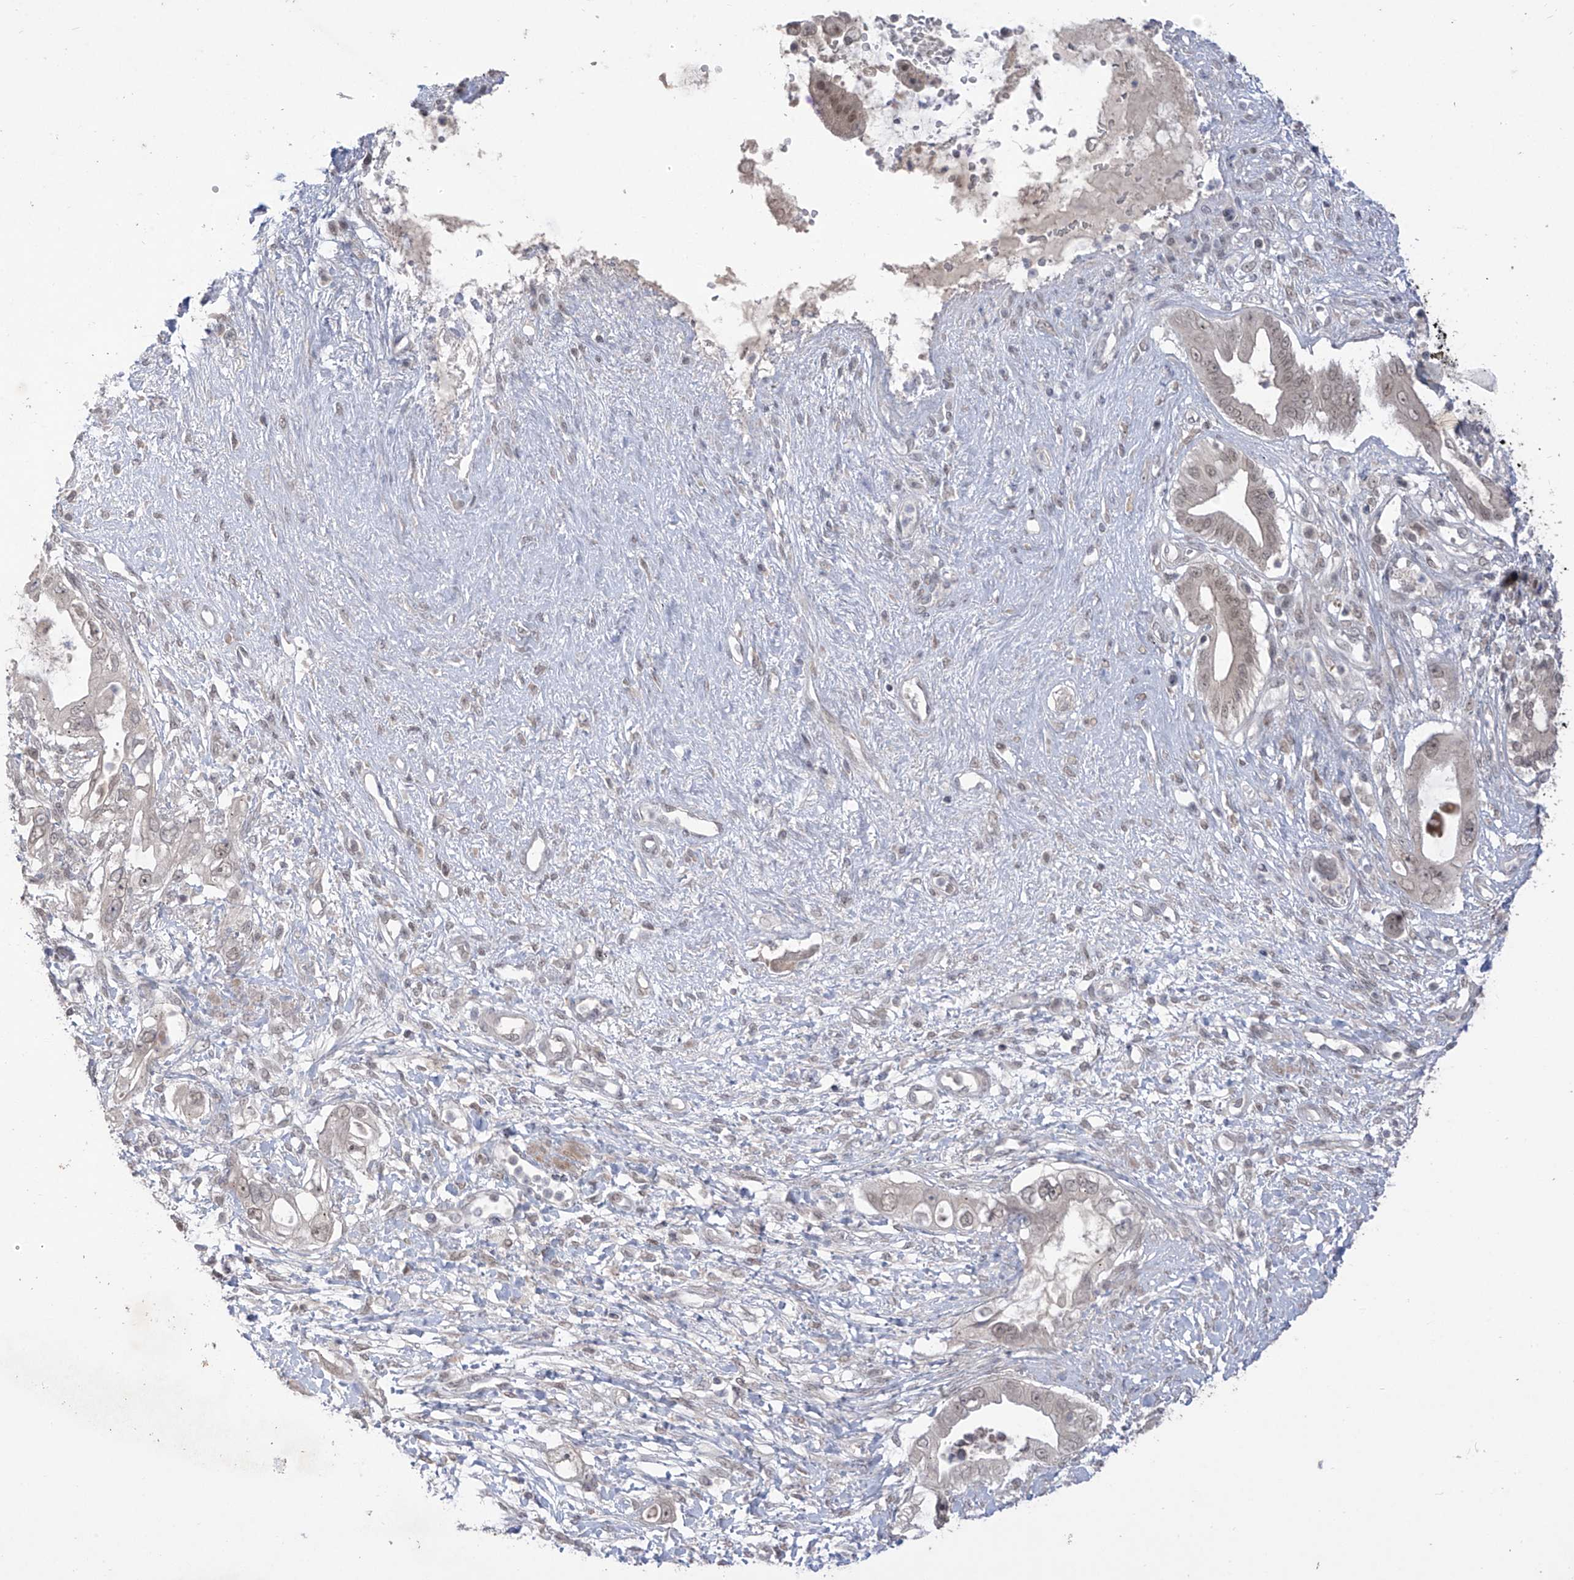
{"staining": {"intensity": "weak", "quantity": ">75%", "location": "nuclear"}, "tissue": "pancreatic cancer", "cell_type": "Tumor cells", "image_type": "cancer", "snomed": [{"axis": "morphology", "description": "Inflammation, NOS"}, {"axis": "morphology", "description": "Adenocarcinoma, NOS"}, {"axis": "topography", "description": "Pancreas"}], "caption": "Weak nuclear positivity is appreciated in about >75% of tumor cells in pancreatic cancer. (IHC, brightfield microscopy, high magnification).", "gene": "OGT", "patient": {"sex": "female", "age": 56}}